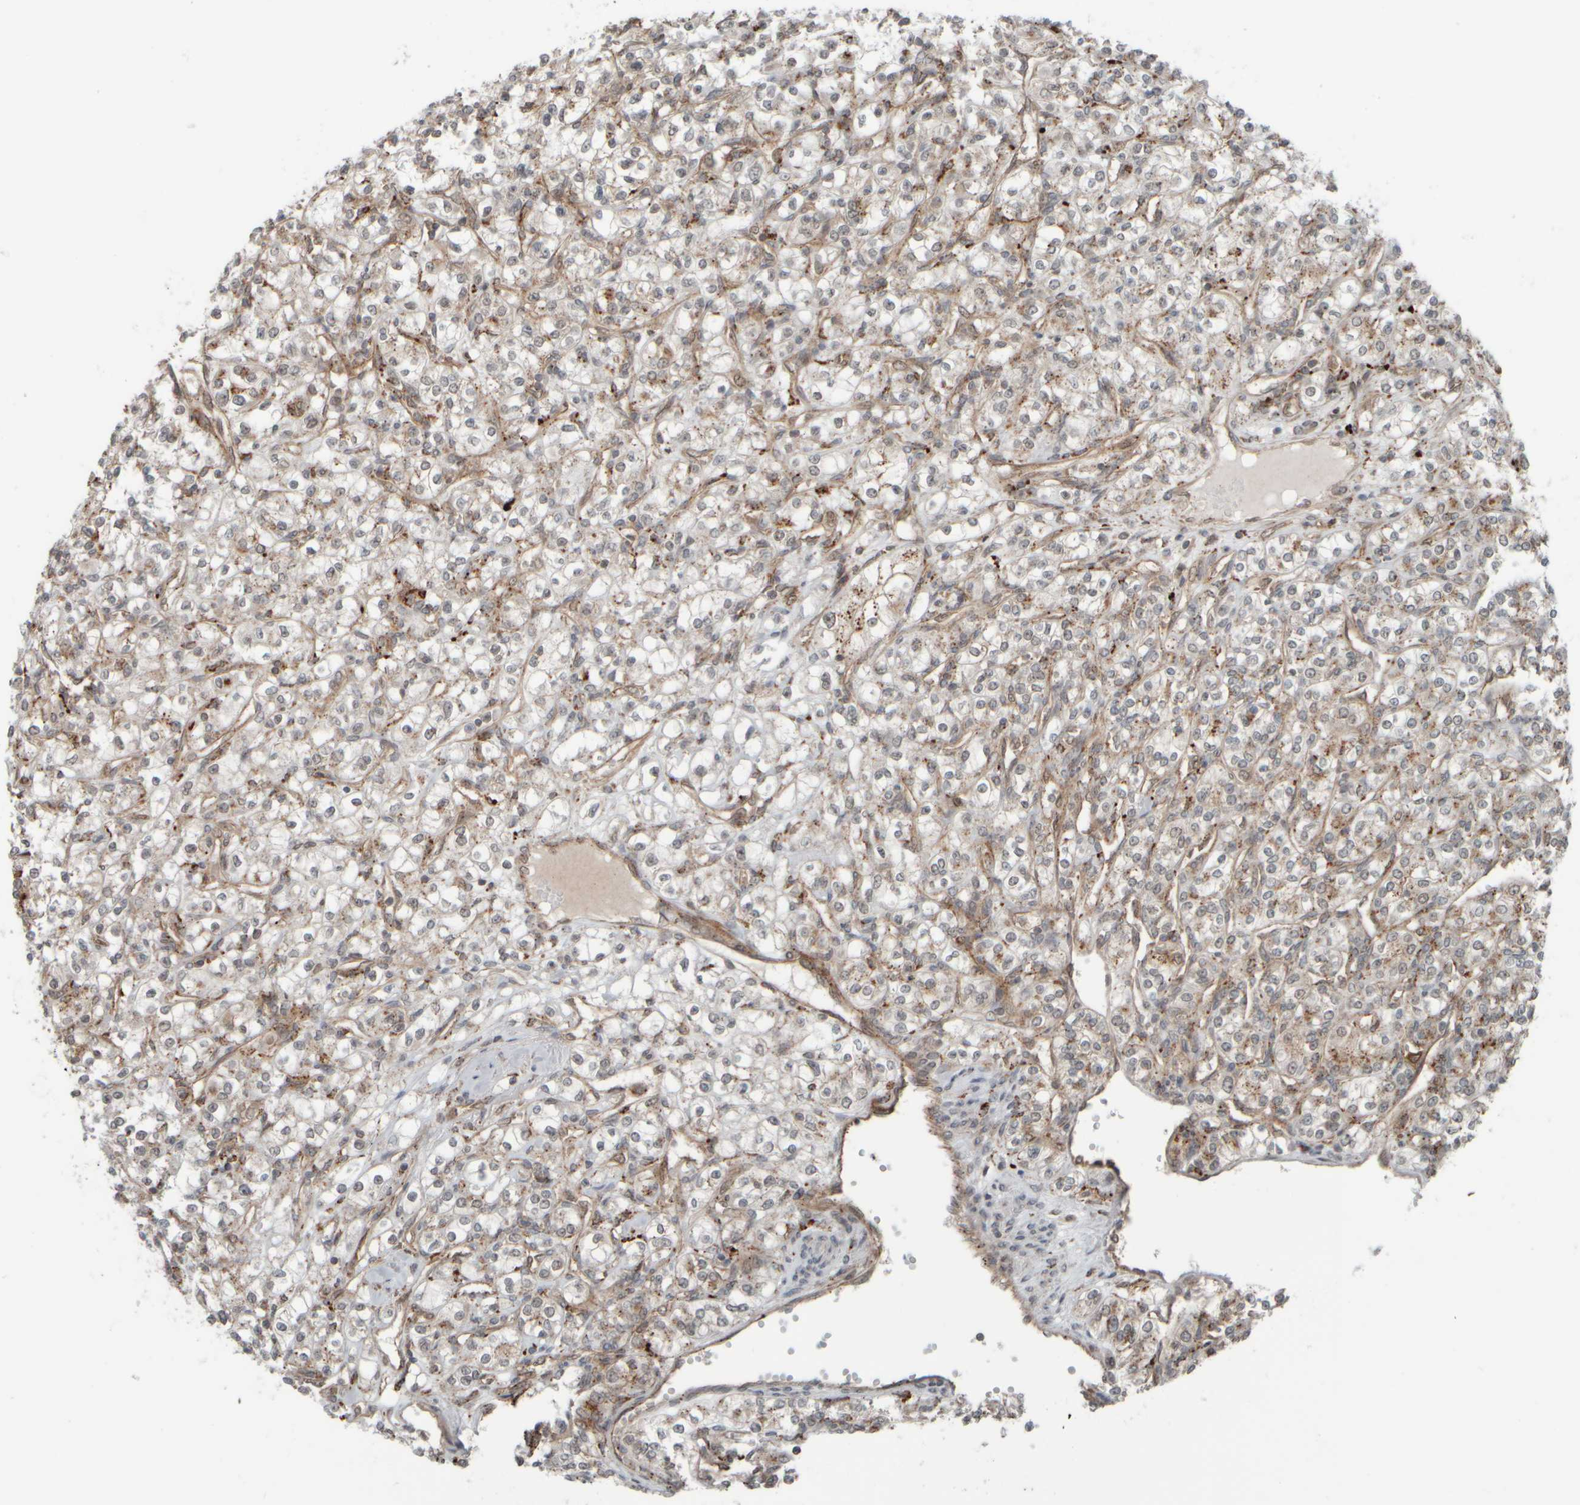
{"staining": {"intensity": "weak", "quantity": ">75%", "location": "cytoplasmic/membranous"}, "tissue": "renal cancer", "cell_type": "Tumor cells", "image_type": "cancer", "snomed": [{"axis": "morphology", "description": "Adenocarcinoma, NOS"}, {"axis": "topography", "description": "Kidney"}], "caption": "Human renal cancer (adenocarcinoma) stained with a protein marker shows weak staining in tumor cells.", "gene": "GIGYF1", "patient": {"sex": "male", "age": 77}}